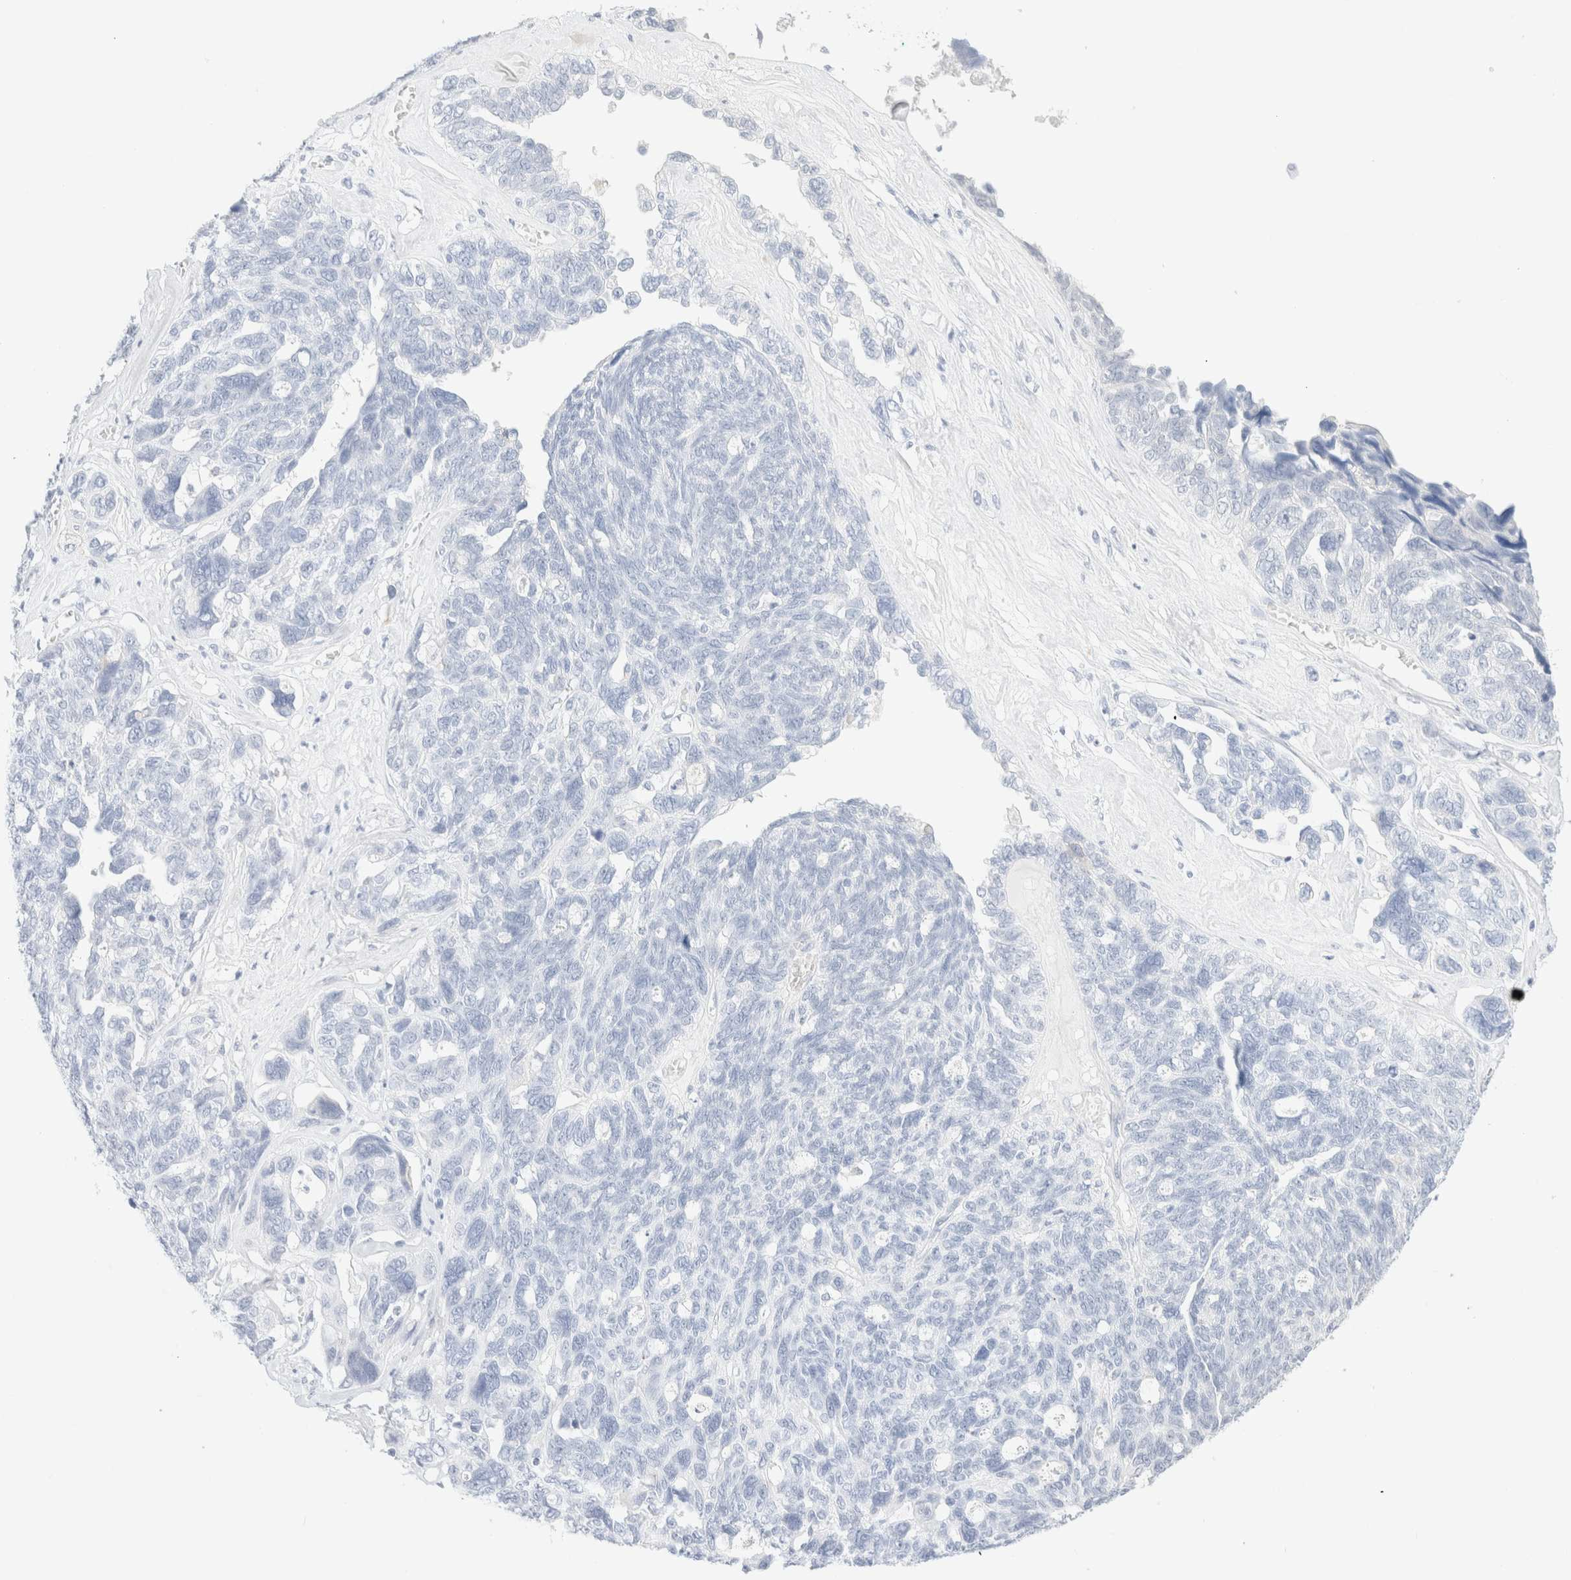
{"staining": {"intensity": "negative", "quantity": "none", "location": "none"}, "tissue": "ovarian cancer", "cell_type": "Tumor cells", "image_type": "cancer", "snomed": [{"axis": "morphology", "description": "Cystadenocarcinoma, serous, NOS"}, {"axis": "topography", "description": "Ovary"}], "caption": "IHC image of human ovarian serous cystadenocarcinoma stained for a protein (brown), which reveals no expression in tumor cells.", "gene": "KRT15", "patient": {"sex": "female", "age": 79}}